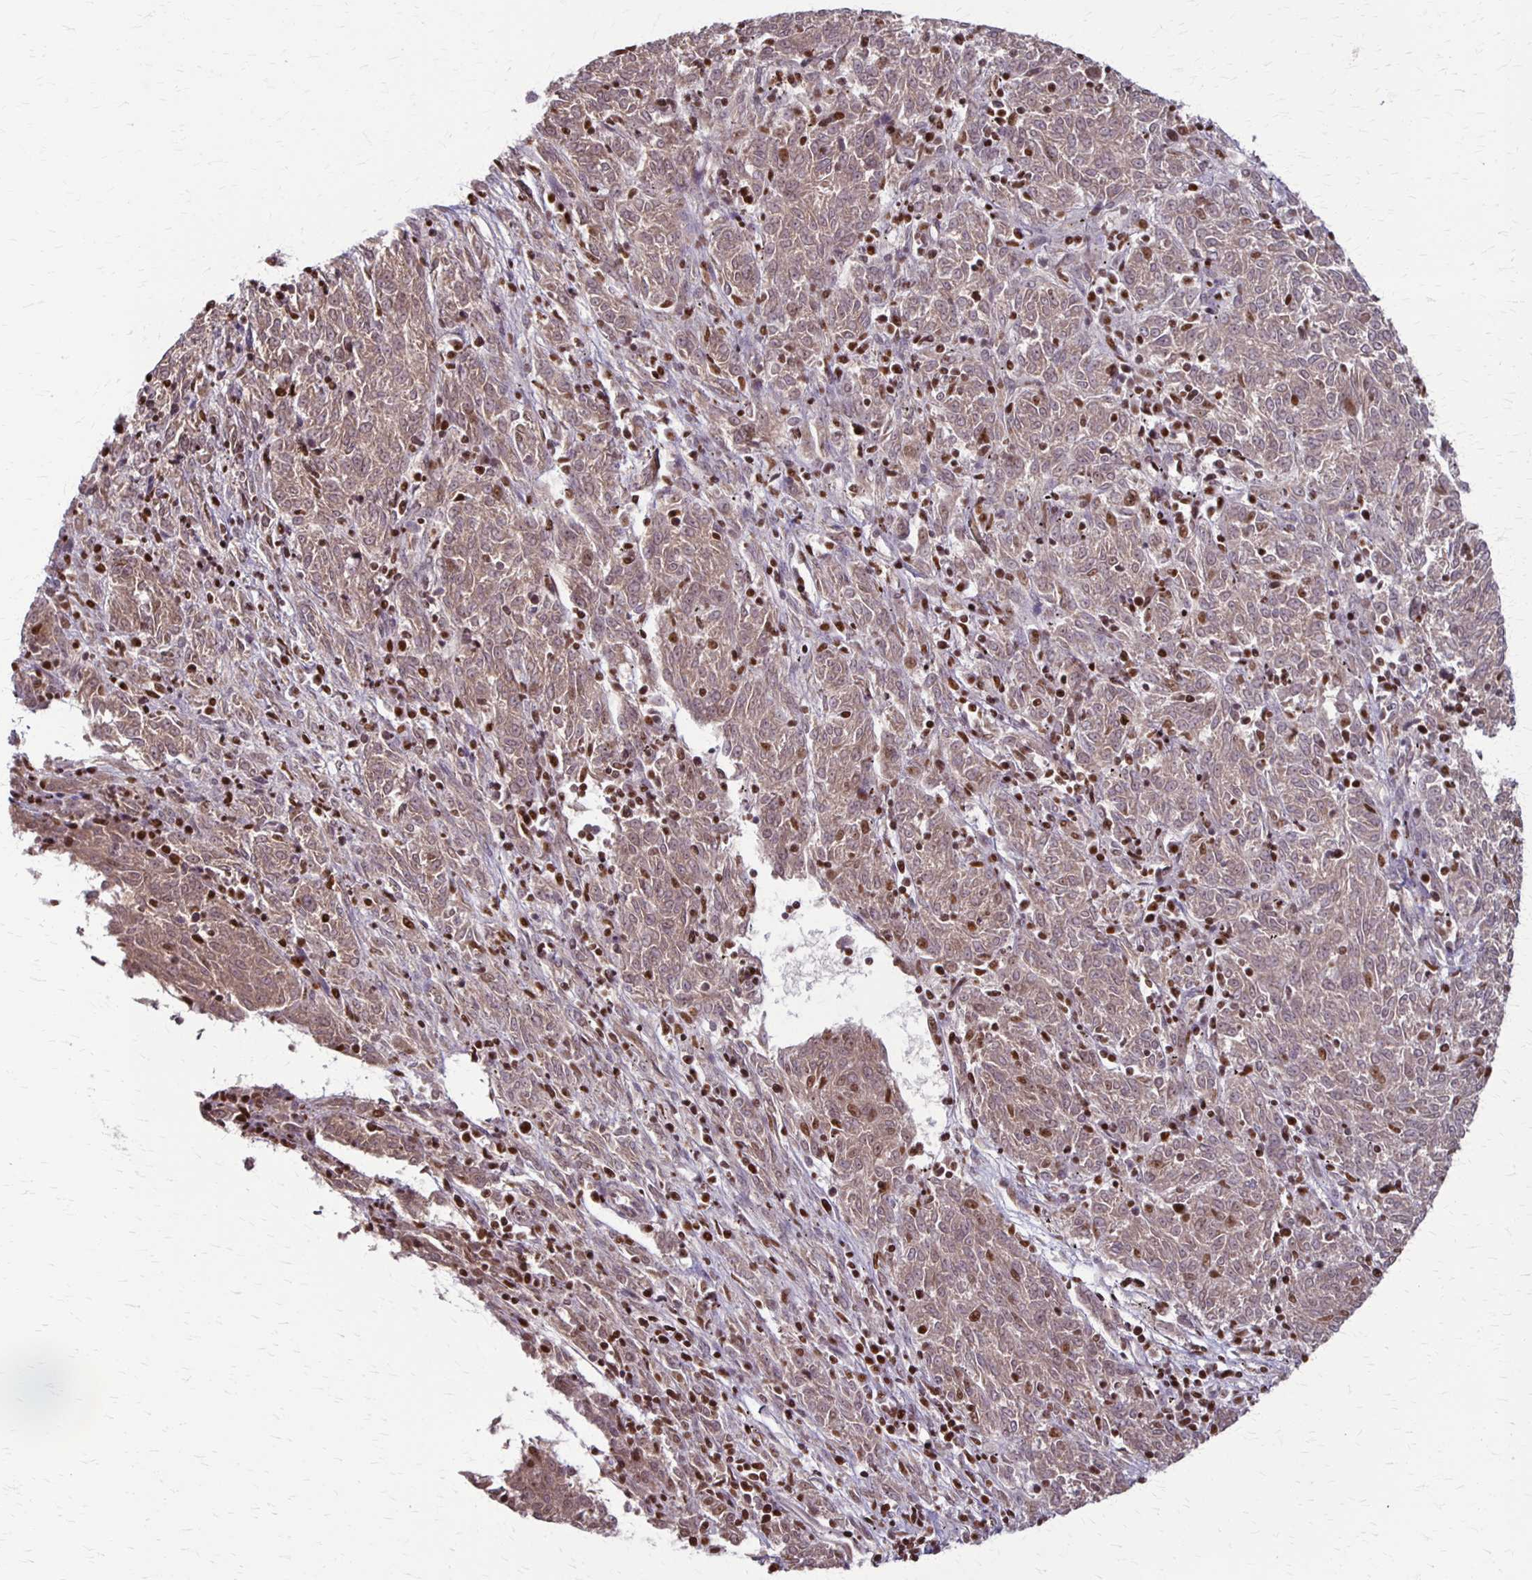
{"staining": {"intensity": "moderate", "quantity": ">75%", "location": "cytoplasmic/membranous,nuclear"}, "tissue": "melanoma", "cell_type": "Tumor cells", "image_type": "cancer", "snomed": [{"axis": "morphology", "description": "Malignant melanoma, NOS"}, {"axis": "topography", "description": "Skin"}], "caption": "Protein expression analysis of malignant melanoma demonstrates moderate cytoplasmic/membranous and nuclear positivity in approximately >75% of tumor cells.", "gene": "XRCC6", "patient": {"sex": "female", "age": 72}}